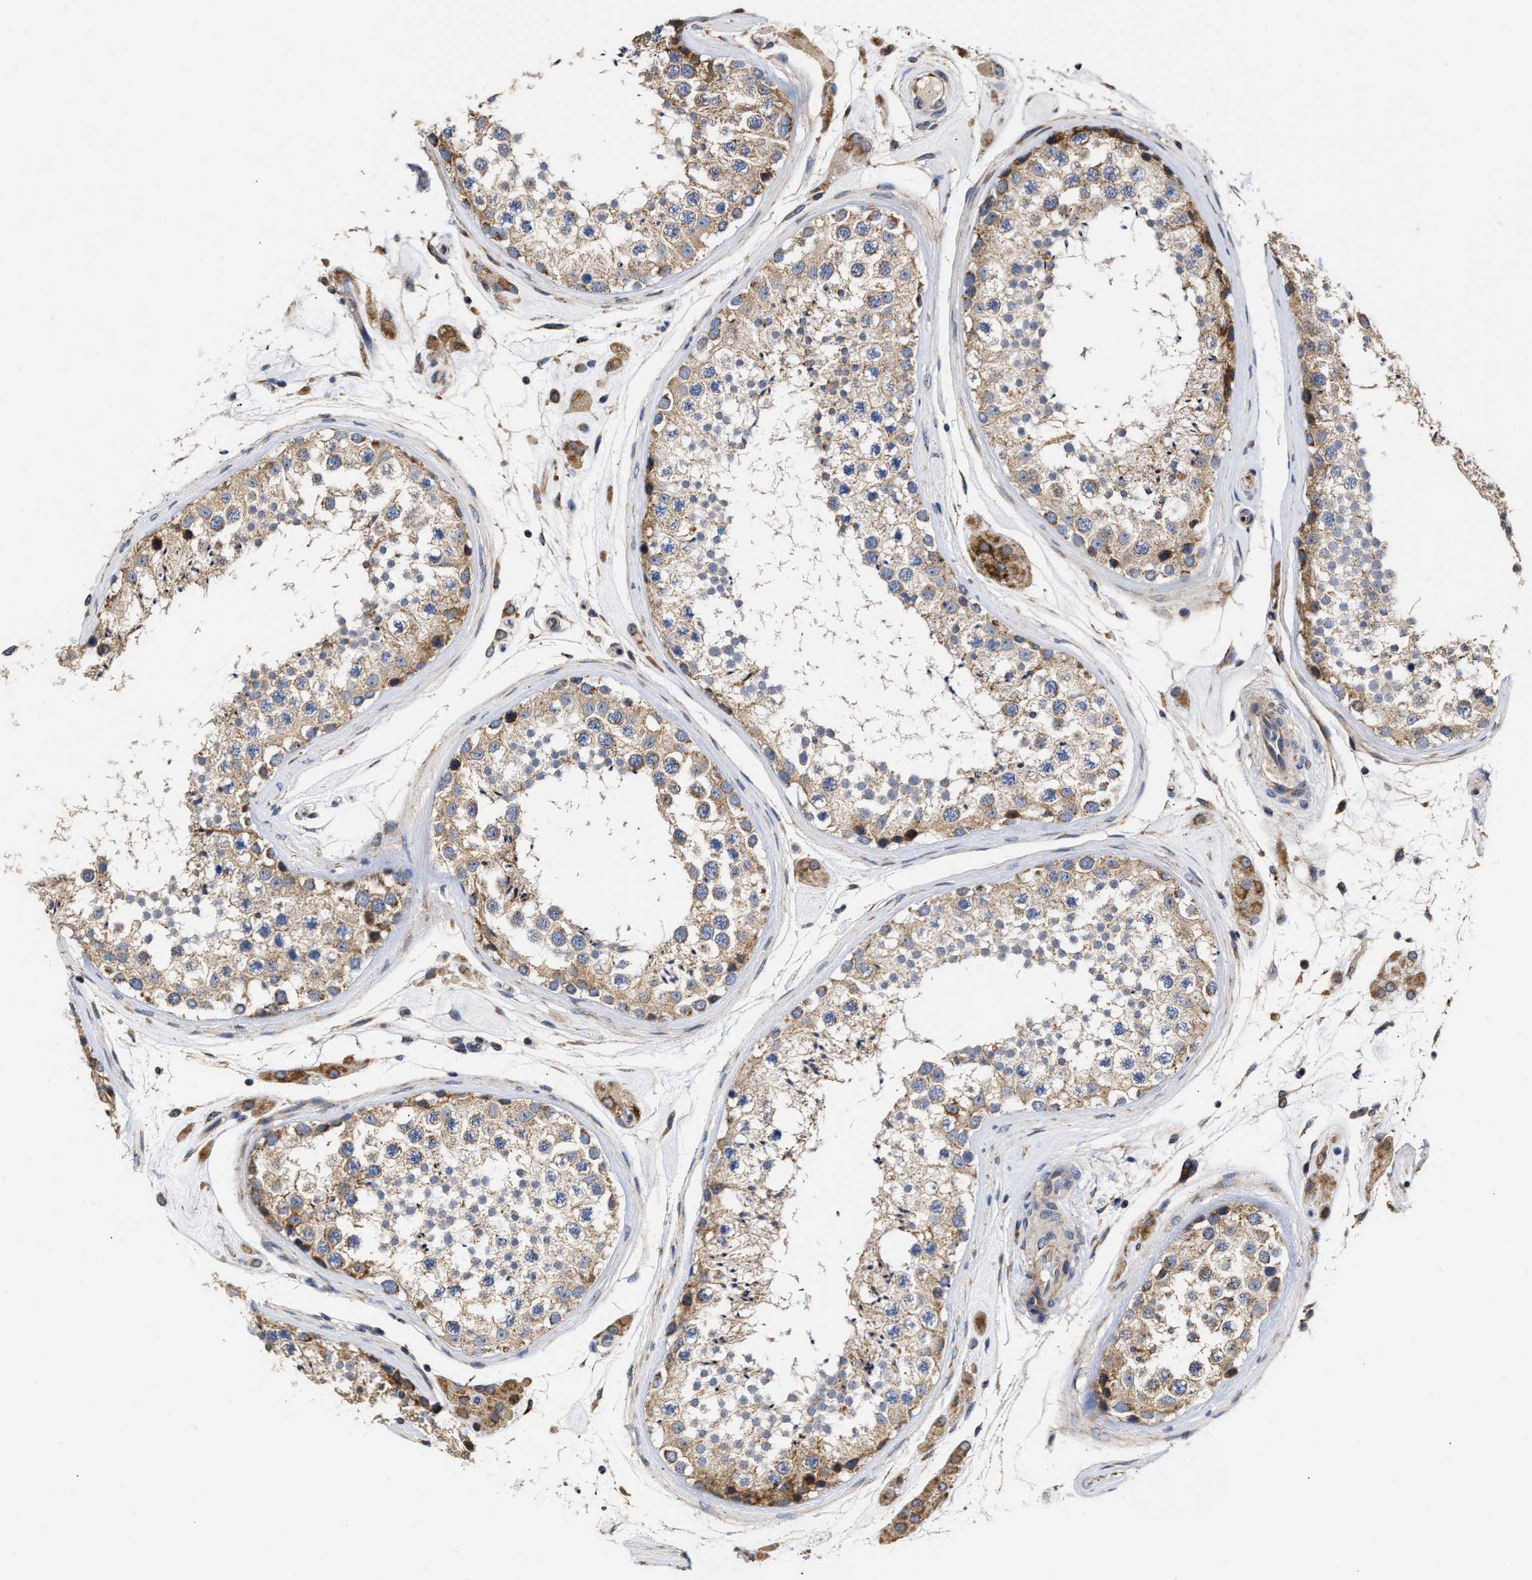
{"staining": {"intensity": "moderate", "quantity": ">75%", "location": "cytoplasmic/membranous"}, "tissue": "testis", "cell_type": "Cells in seminiferous ducts", "image_type": "normal", "snomed": [{"axis": "morphology", "description": "Normal tissue, NOS"}, {"axis": "topography", "description": "Testis"}], "caption": "Immunohistochemical staining of benign human testis demonstrates moderate cytoplasmic/membranous protein positivity in about >75% of cells in seminiferous ducts. (IHC, brightfield microscopy, high magnification).", "gene": "MALSU1", "patient": {"sex": "male", "age": 46}}